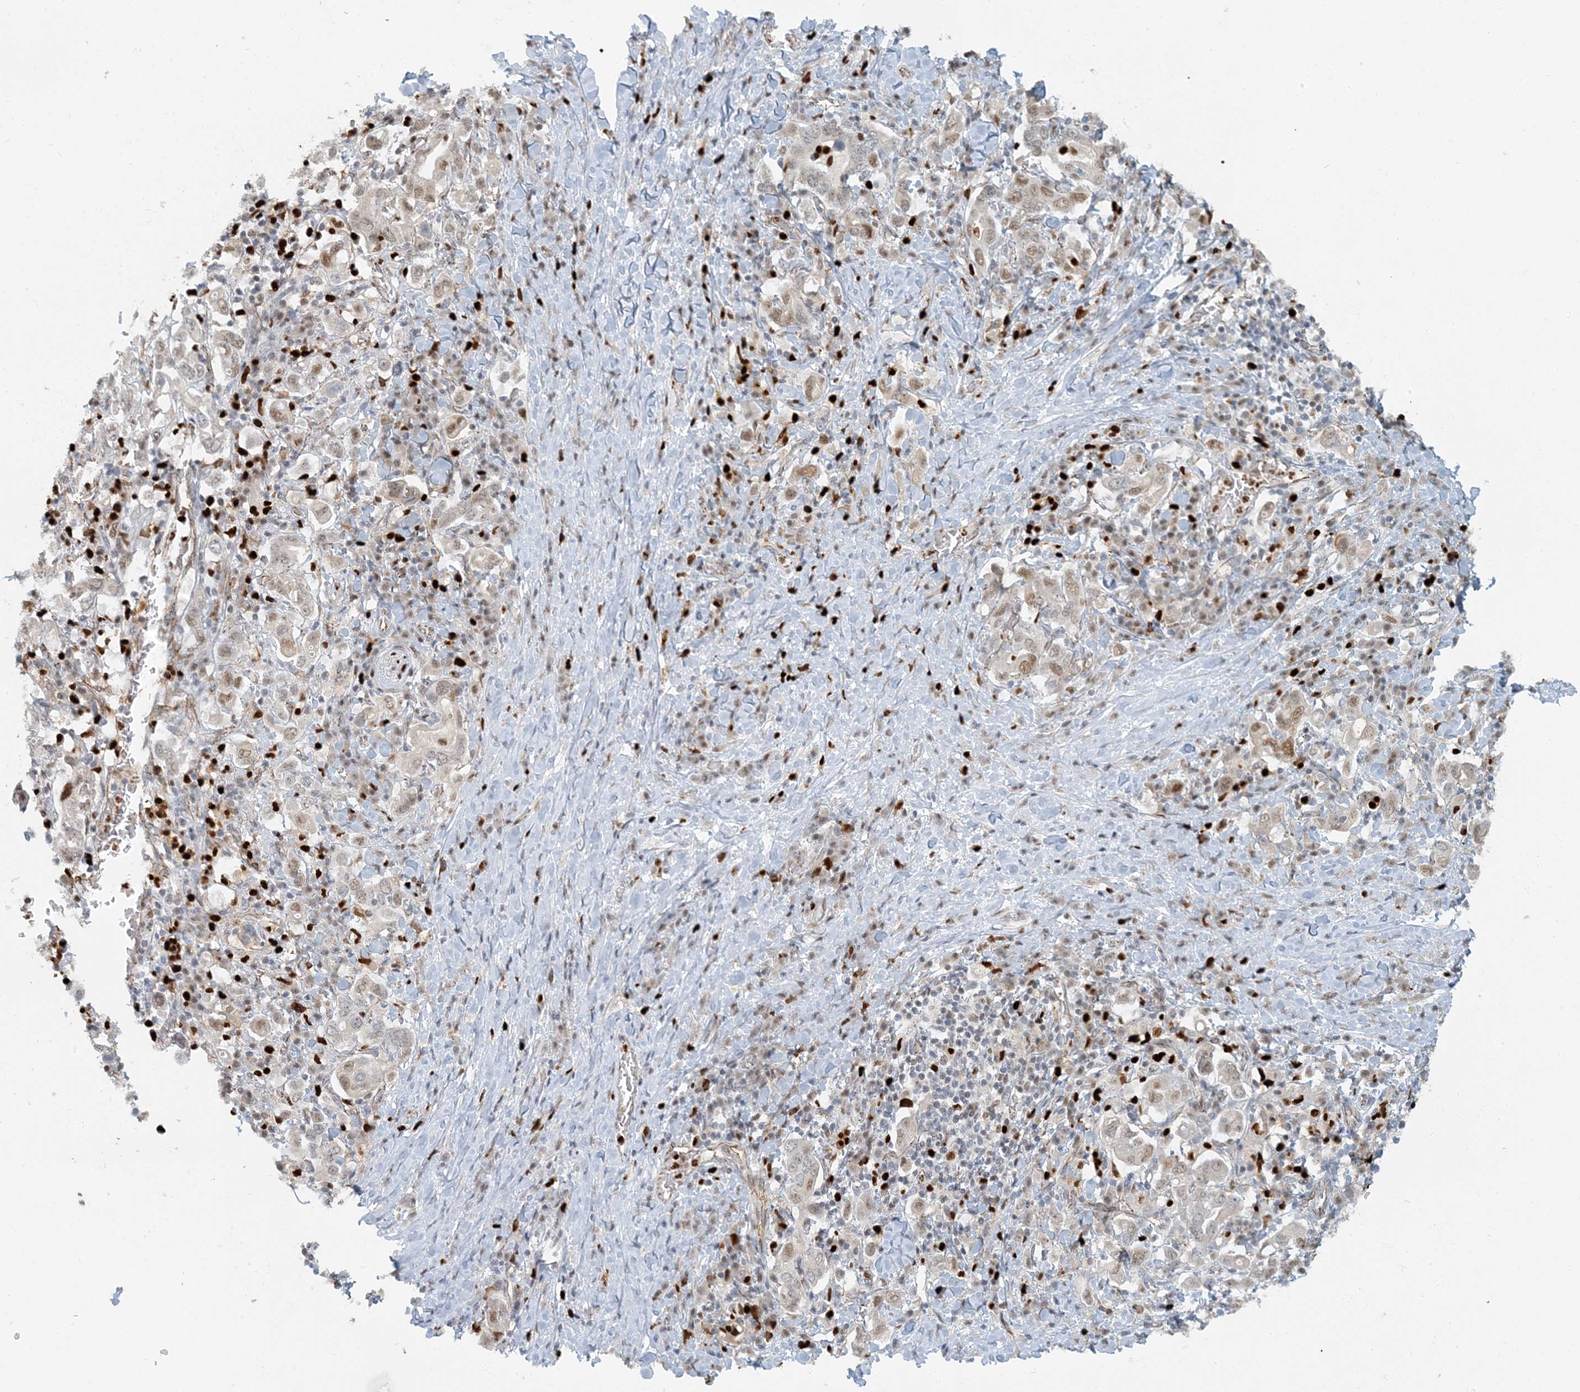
{"staining": {"intensity": "weak", "quantity": ">75%", "location": "nuclear"}, "tissue": "stomach cancer", "cell_type": "Tumor cells", "image_type": "cancer", "snomed": [{"axis": "morphology", "description": "Adenocarcinoma, NOS"}, {"axis": "topography", "description": "Stomach, upper"}], "caption": "Brown immunohistochemical staining in stomach adenocarcinoma displays weak nuclear expression in approximately >75% of tumor cells.", "gene": "AK9", "patient": {"sex": "male", "age": 62}}